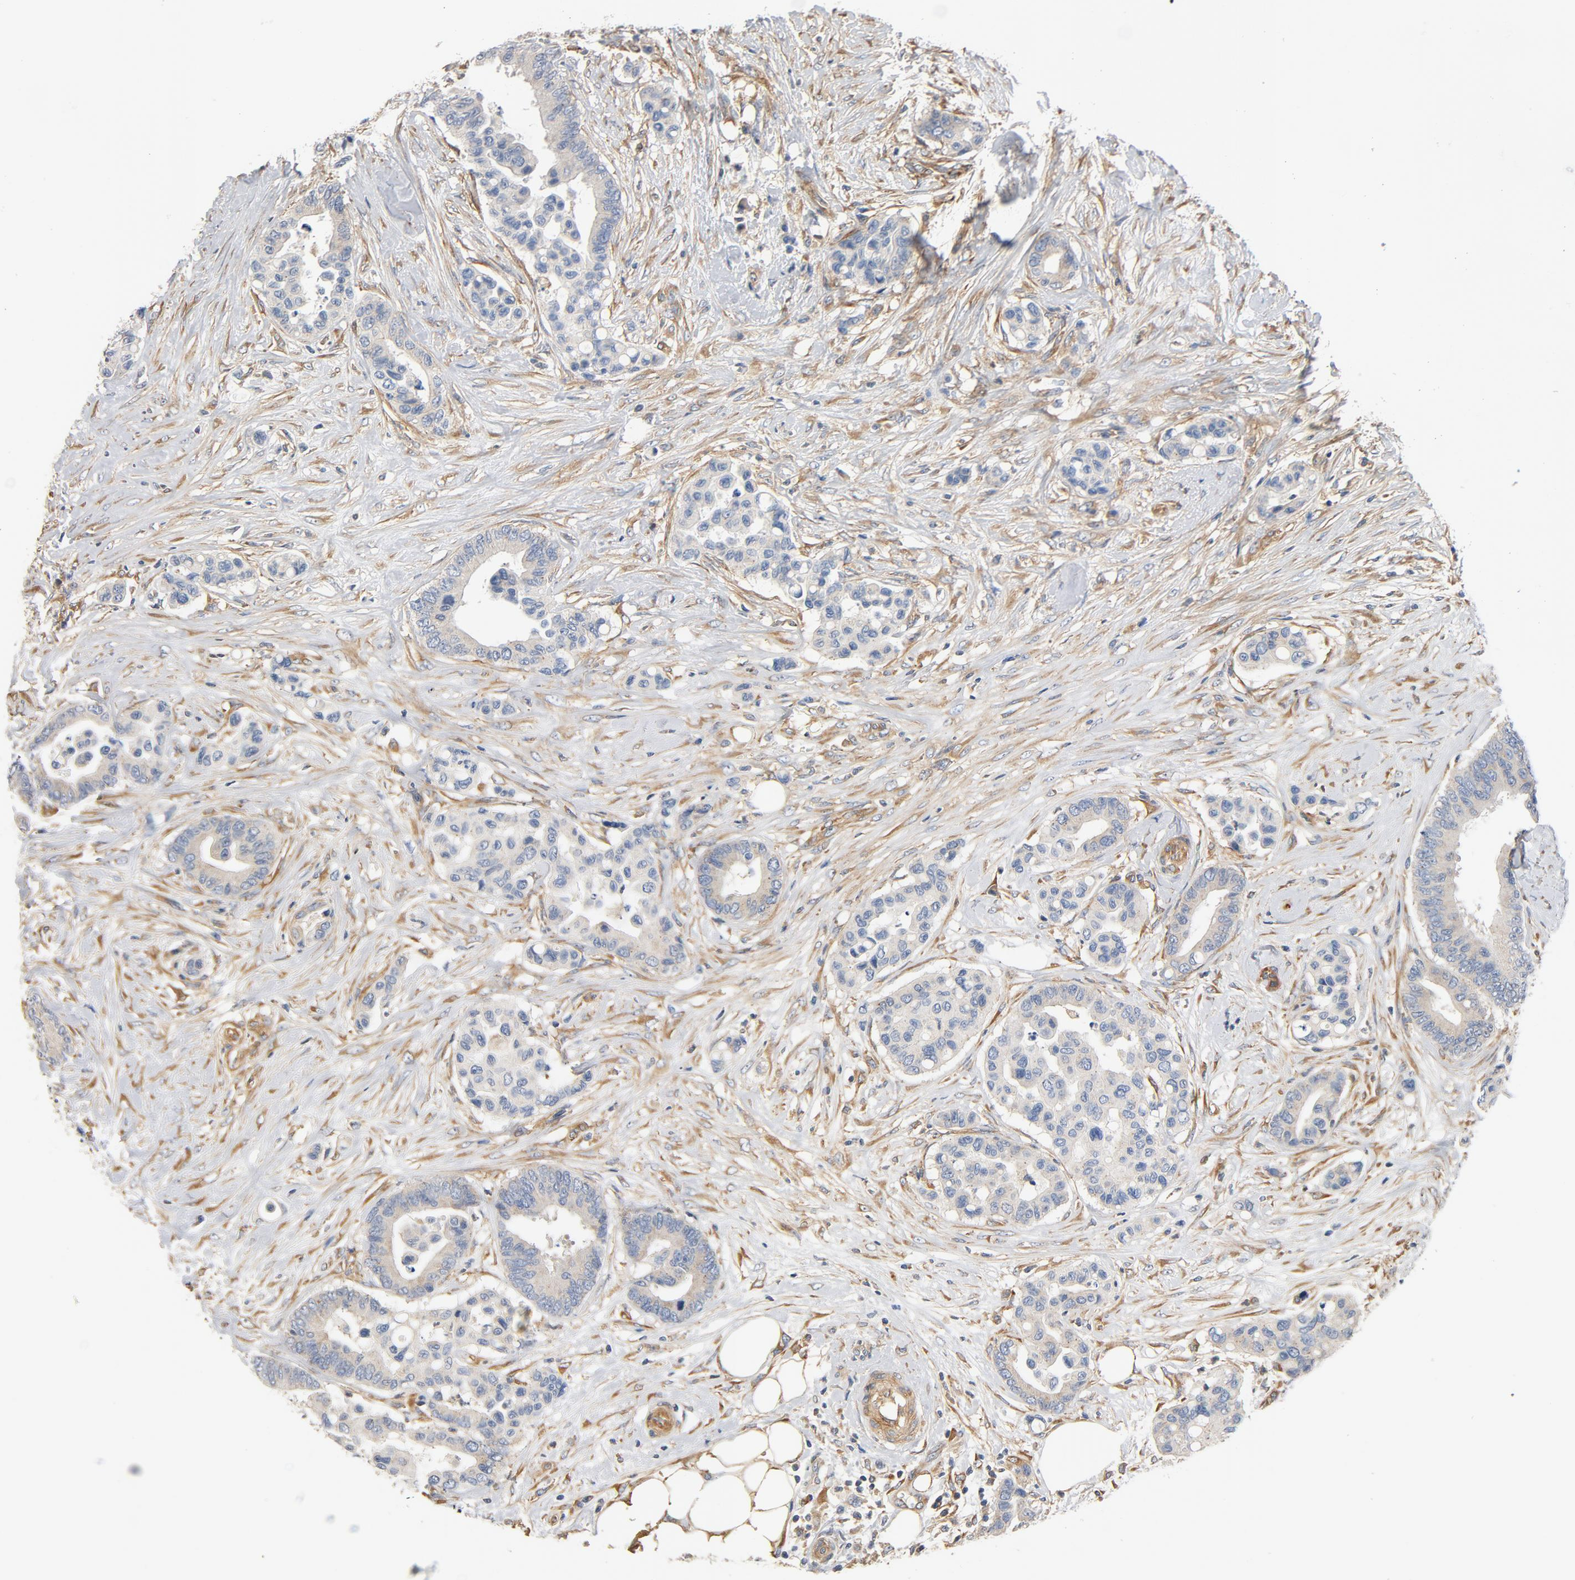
{"staining": {"intensity": "negative", "quantity": "none", "location": "none"}, "tissue": "colorectal cancer", "cell_type": "Tumor cells", "image_type": "cancer", "snomed": [{"axis": "morphology", "description": "Adenocarcinoma, NOS"}, {"axis": "topography", "description": "Colon"}], "caption": "This micrograph is of colorectal cancer stained with immunohistochemistry (IHC) to label a protein in brown with the nuclei are counter-stained blue. There is no staining in tumor cells. (DAB (3,3'-diaminobenzidine) immunohistochemistry, high magnification).", "gene": "ILK", "patient": {"sex": "male", "age": 82}}